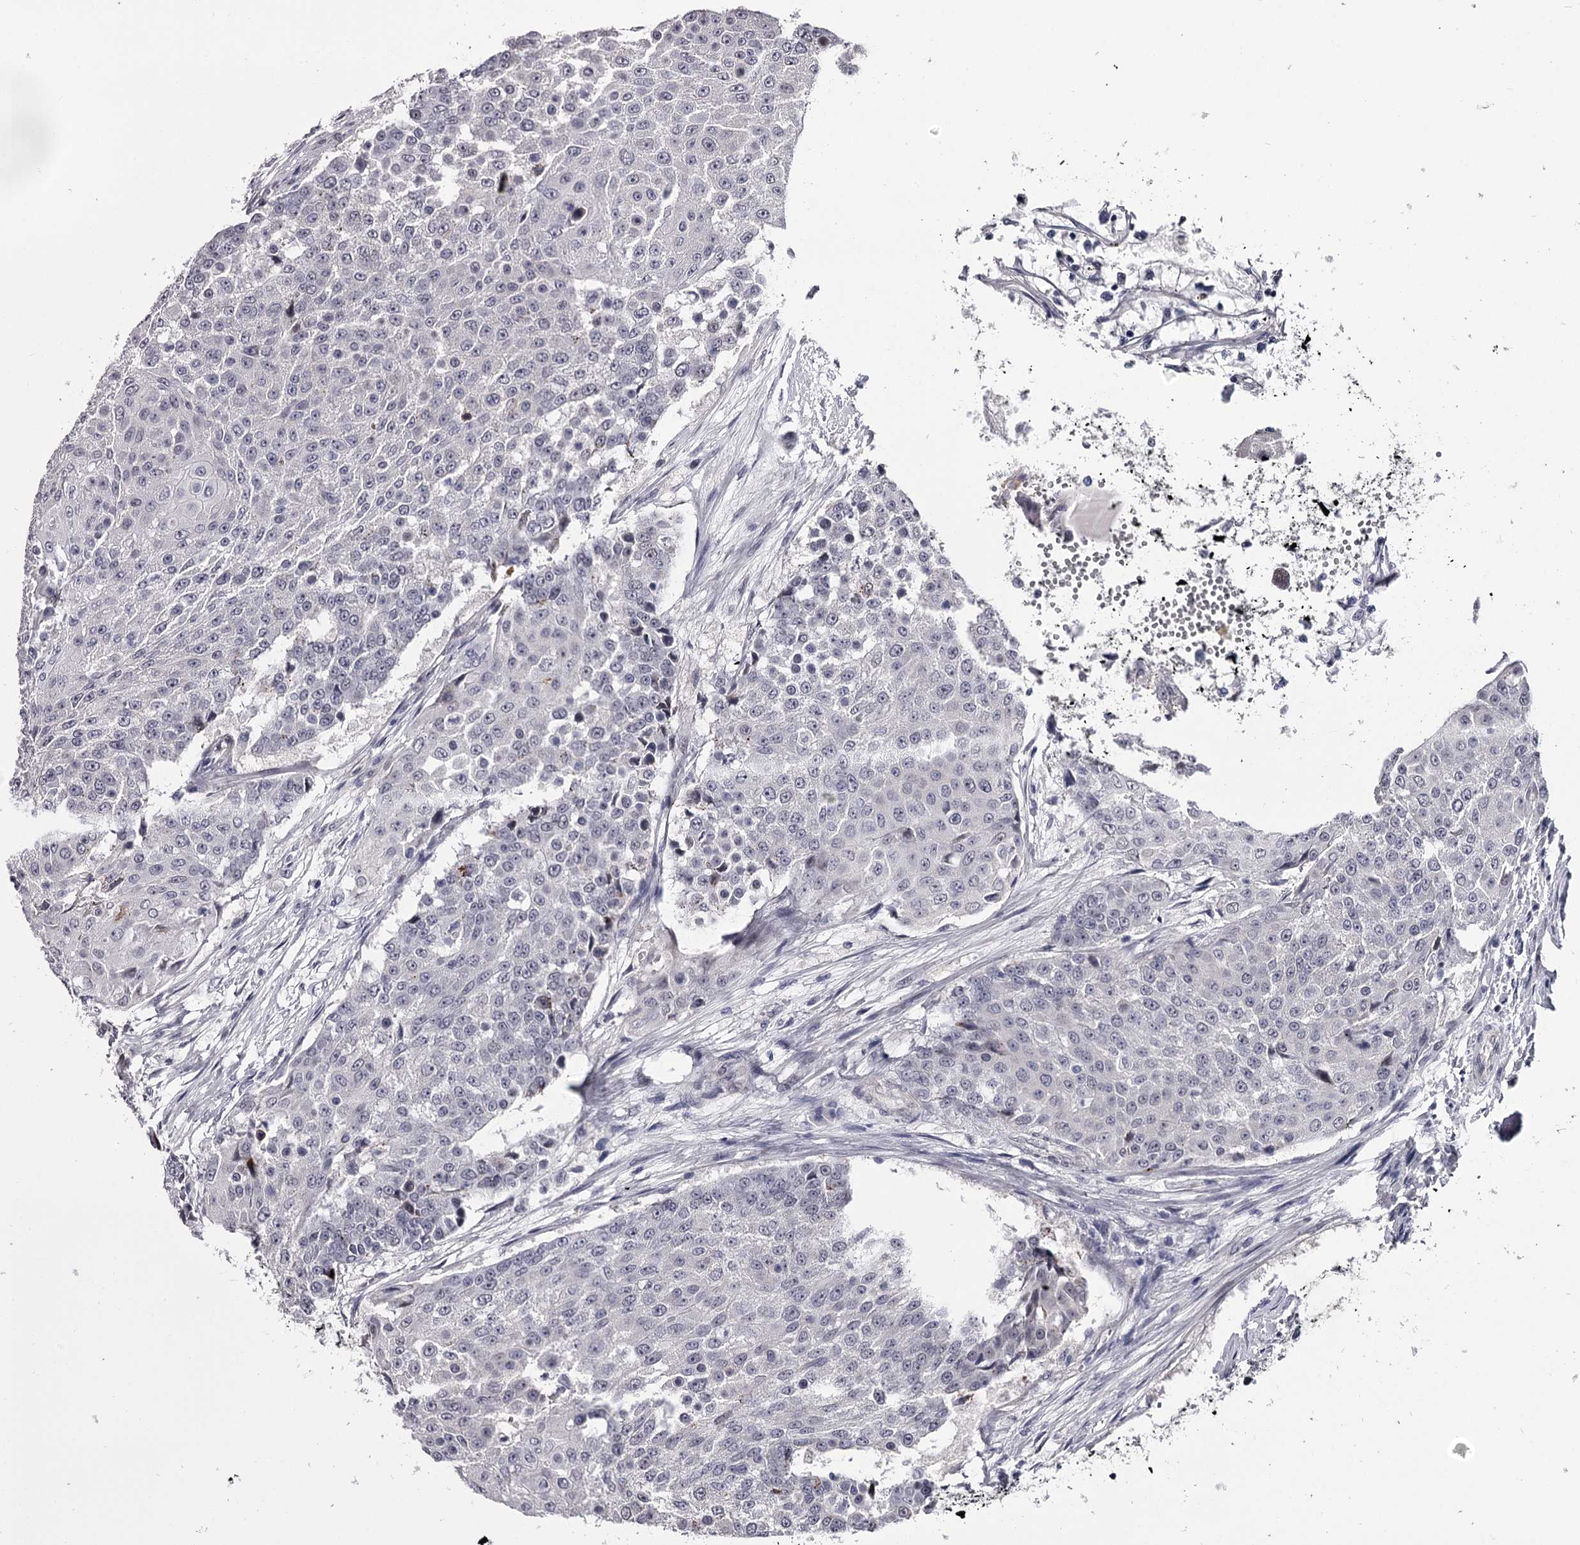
{"staining": {"intensity": "negative", "quantity": "none", "location": "none"}, "tissue": "urothelial cancer", "cell_type": "Tumor cells", "image_type": "cancer", "snomed": [{"axis": "morphology", "description": "Urothelial carcinoma, High grade"}, {"axis": "topography", "description": "Urinary bladder"}], "caption": "DAB (3,3'-diaminobenzidine) immunohistochemical staining of human urothelial carcinoma (high-grade) displays no significant staining in tumor cells.", "gene": "OVOL2", "patient": {"sex": "female", "age": 63}}